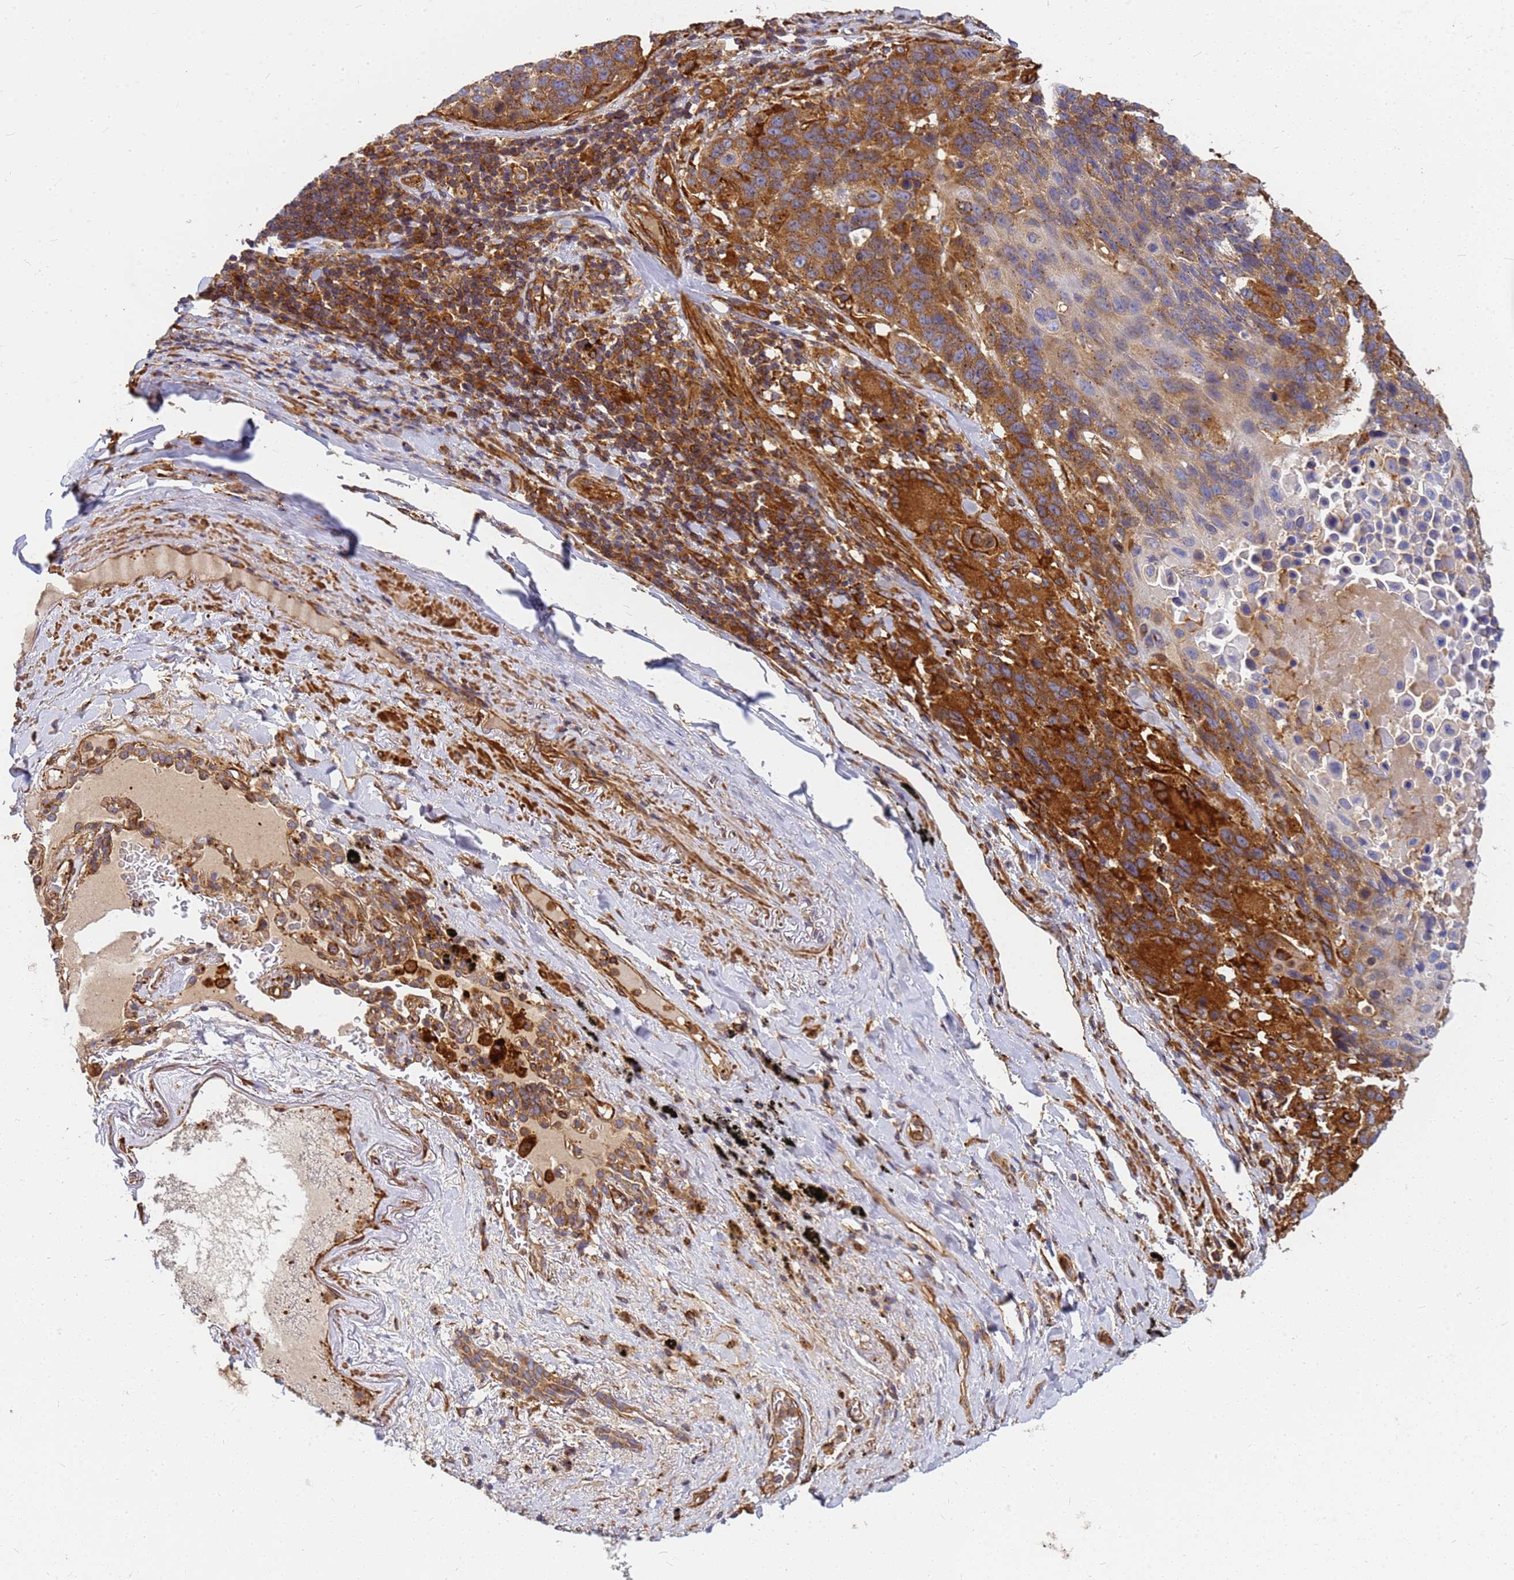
{"staining": {"intensity": "moderate", "quantity": ">75%", "location": "cytoplasmic/membranous"}, "tissue": "lung cancer", "cell_type": "Tumor cells", "image_type": "cancer", "snomed": [{"axis": "morphology", "description": "Squamous cell carcinoma, NOS"}, {"axis": "topography", "description": "Lung"}], "caption": "Lung cancer stained with DAB (3,3'-diaminobenzidine) IHC displays medium levels of moderate cytoplasmic/membranous positivity in about >75% of tumor cells.", "gene": "C2CD5", "patient": {"sex": "male", "age": 66}}